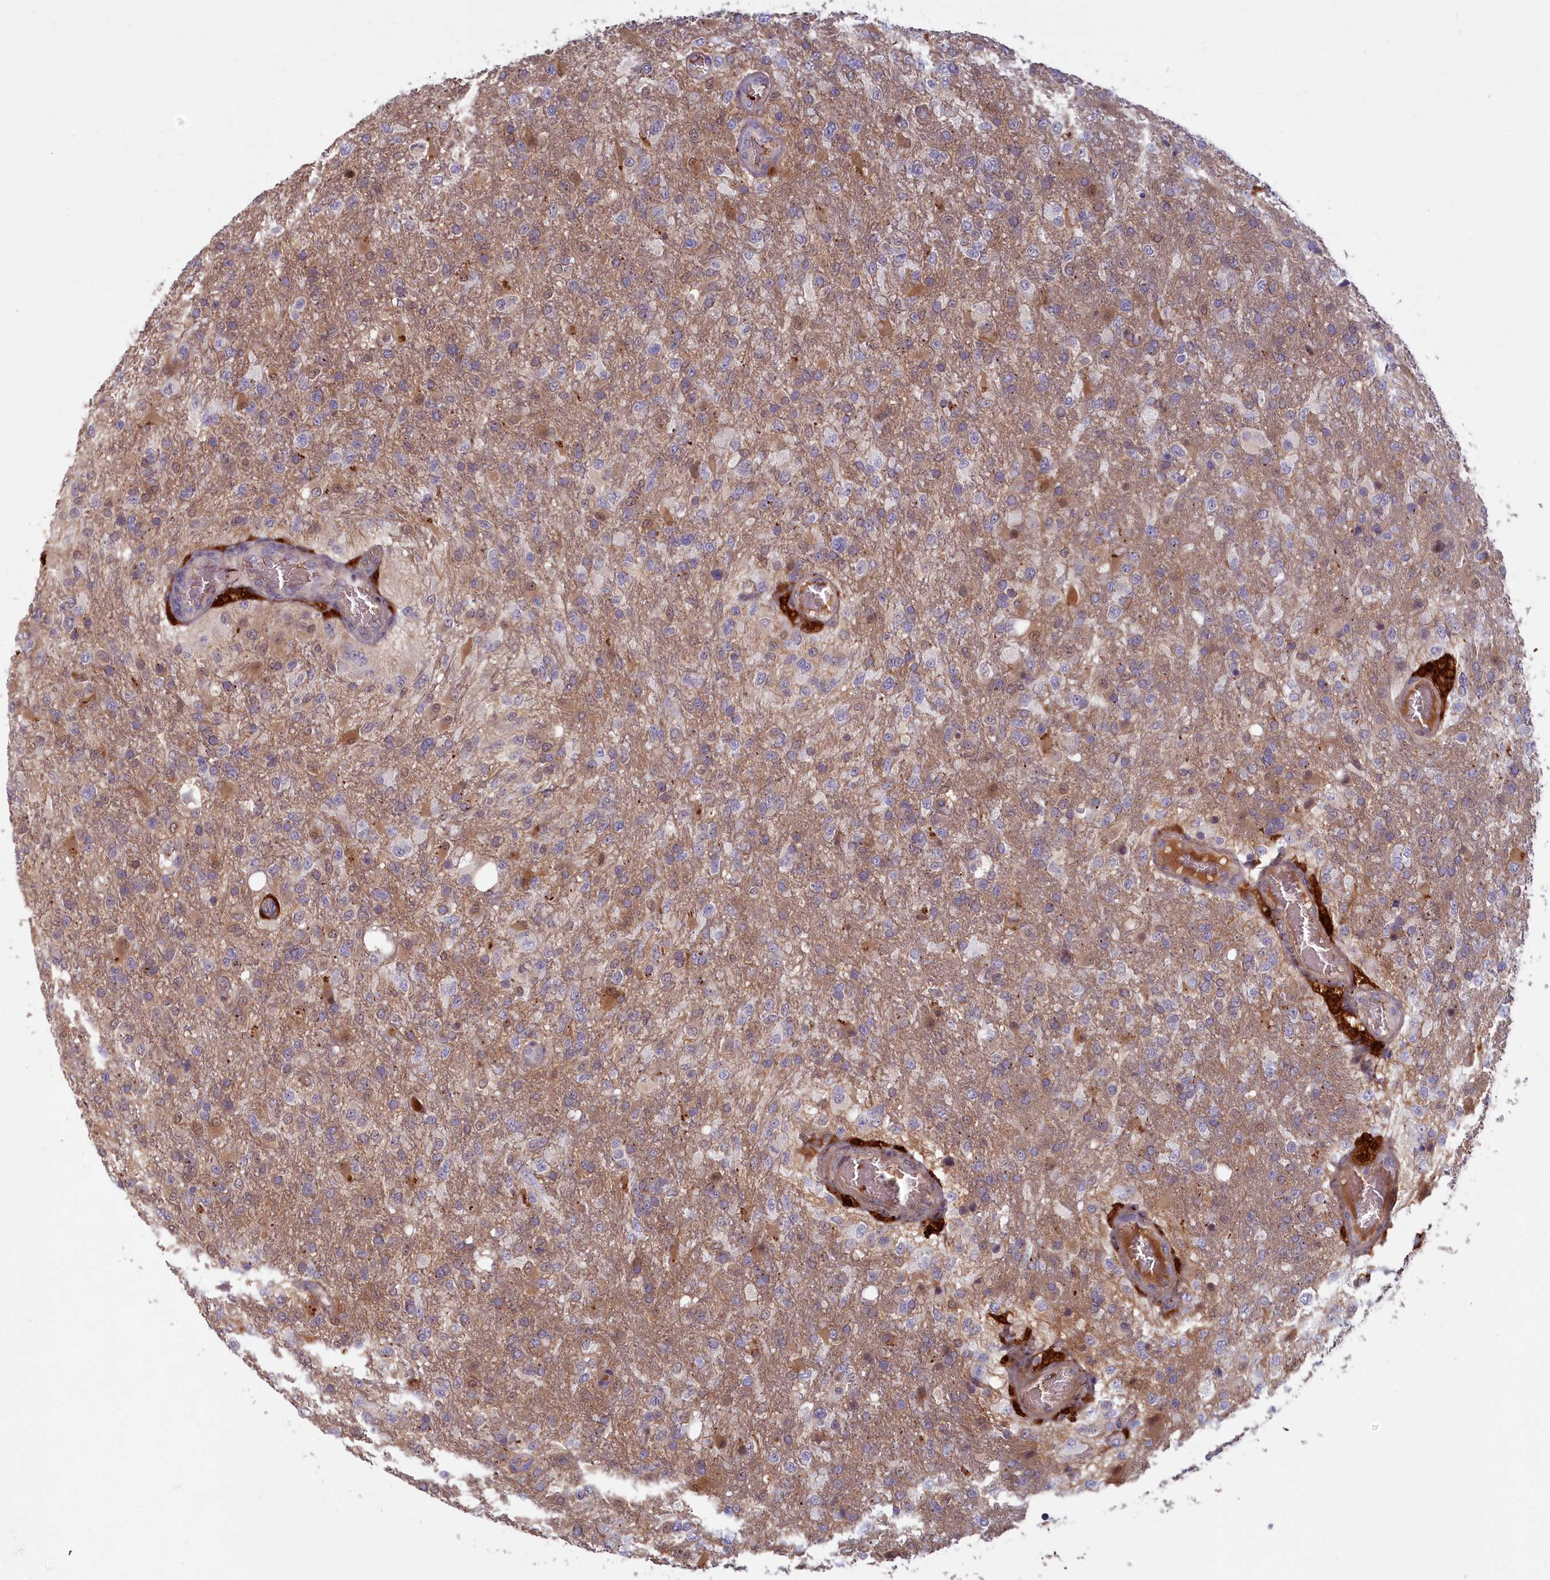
{"staining": {"intensity": "moderate", "quantity": "<25%", "location": "cytoplasmic/membranous"}, "tissue": "glioma", "cell_type": "Tumor cells", "image_type": "cancer", "snomed": [{"axis": "morphology", "description": "Glioma, malignant, High grade"}, {"axis": "topography", "description": "Brain"}], "caption": "There is low levels of moderate cytoplasmic/membranous expression in tumor cells of glioma, as demonstrated by immunohistochemical staining (brown color).", "gene": "BLVRB", "patient": {"sex": "female", "age": 74}}